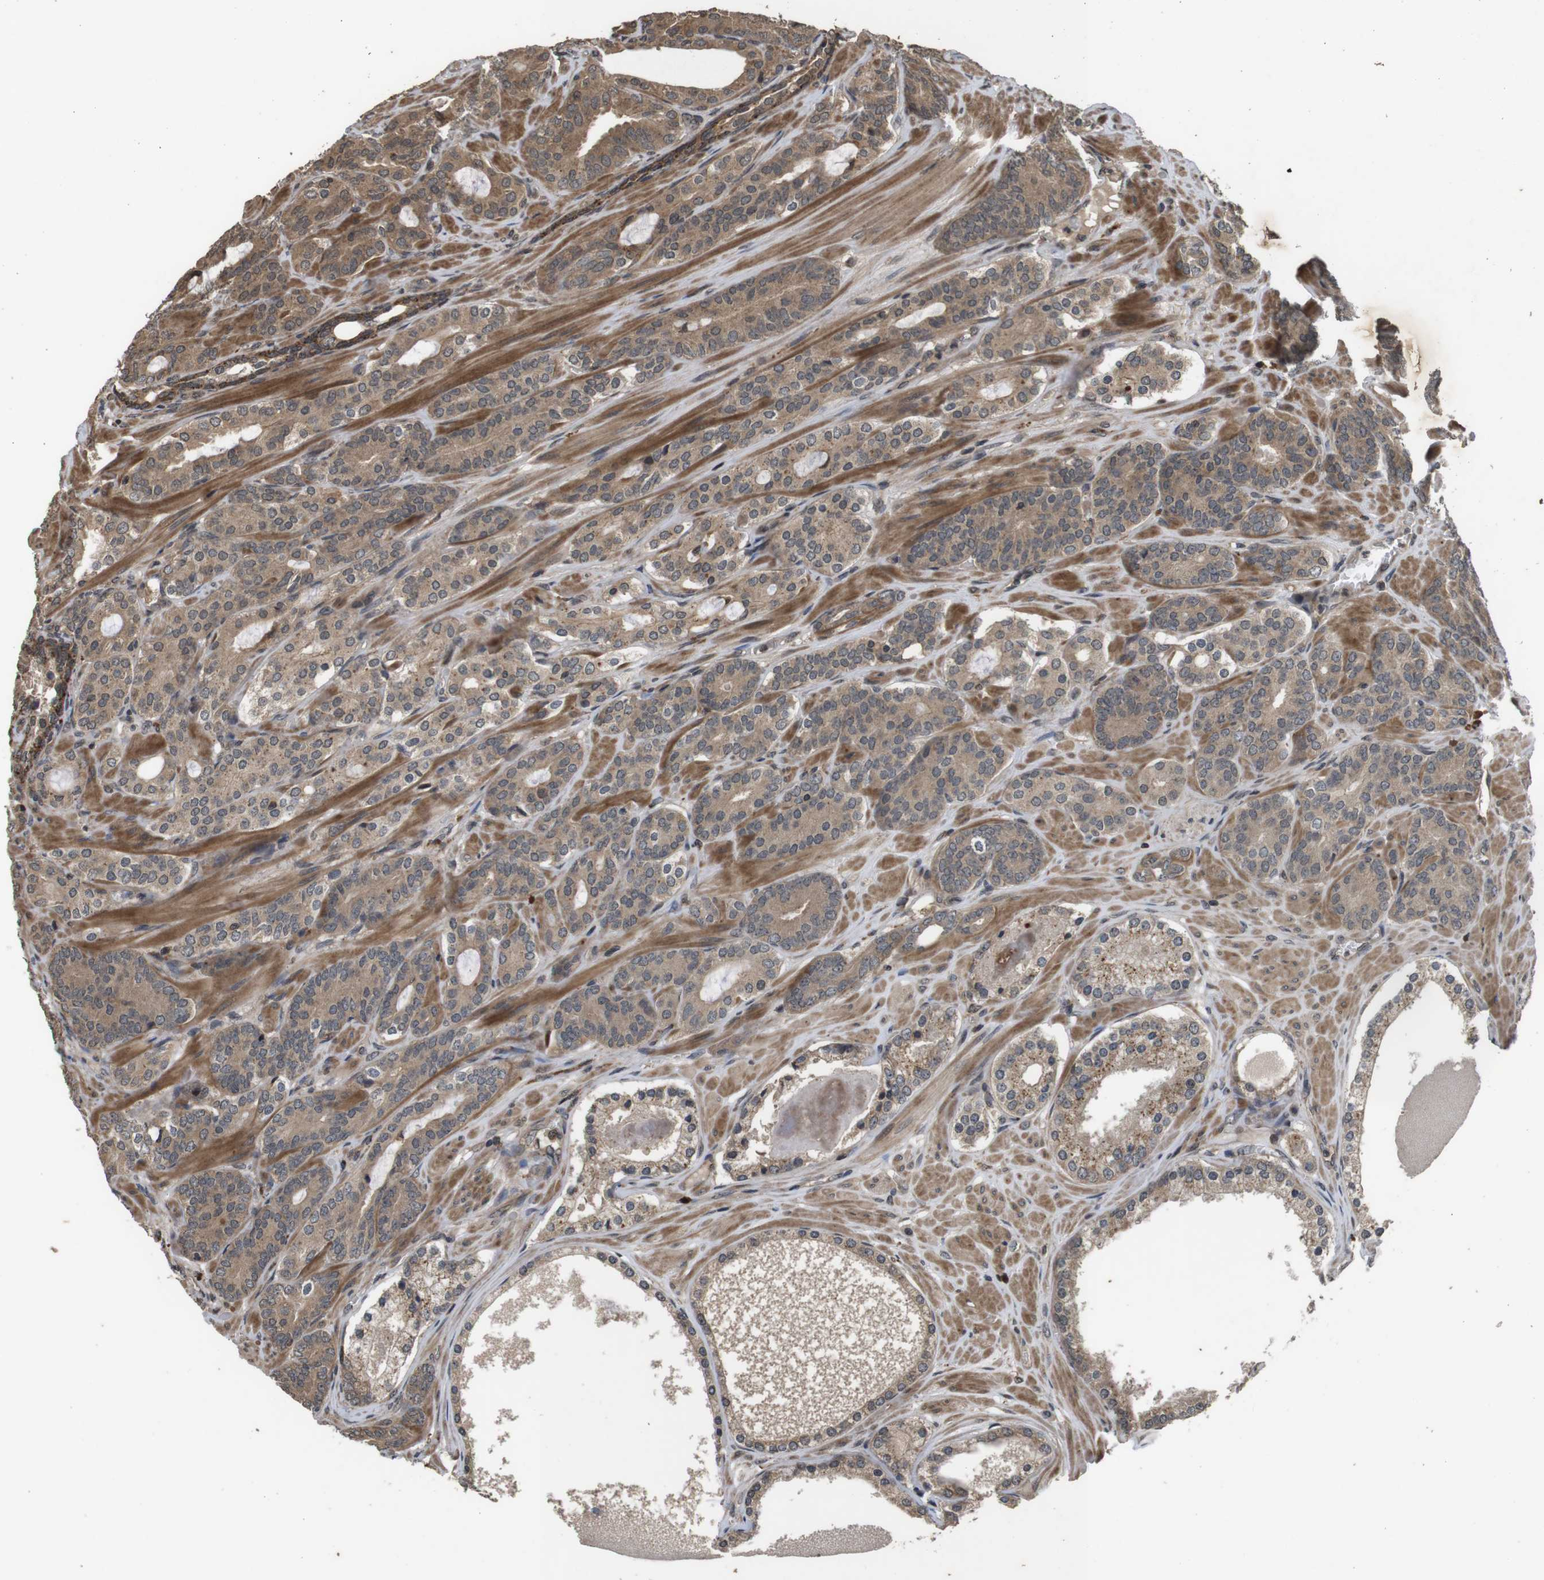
{"staining": {"intensity": "weak", "quantity": ">75%", "location": "cytoplasmic/membranous"}, "tissue": "prostate cancer", "cell_type": "Tumor cells", "image_type": "cancer", "snomed": [{"axis": "morphology", "description": "Adenocarcinoma, Low grade"}, {"axis": "topography", "description": "Prostate"}], "caption": "Protein analysis of adenocarcinoma (low-grade) (prostate) tissue exhibits weak cytoplasmic/membranous staining in about >75% of tumor cells. The staining is performed using DAB brown chromogen to label protein expression. The nuclei are counter-stained blue using hematoxylin.", "gene": "FZD10", "patient": {"sex": "male", "age": 63}}